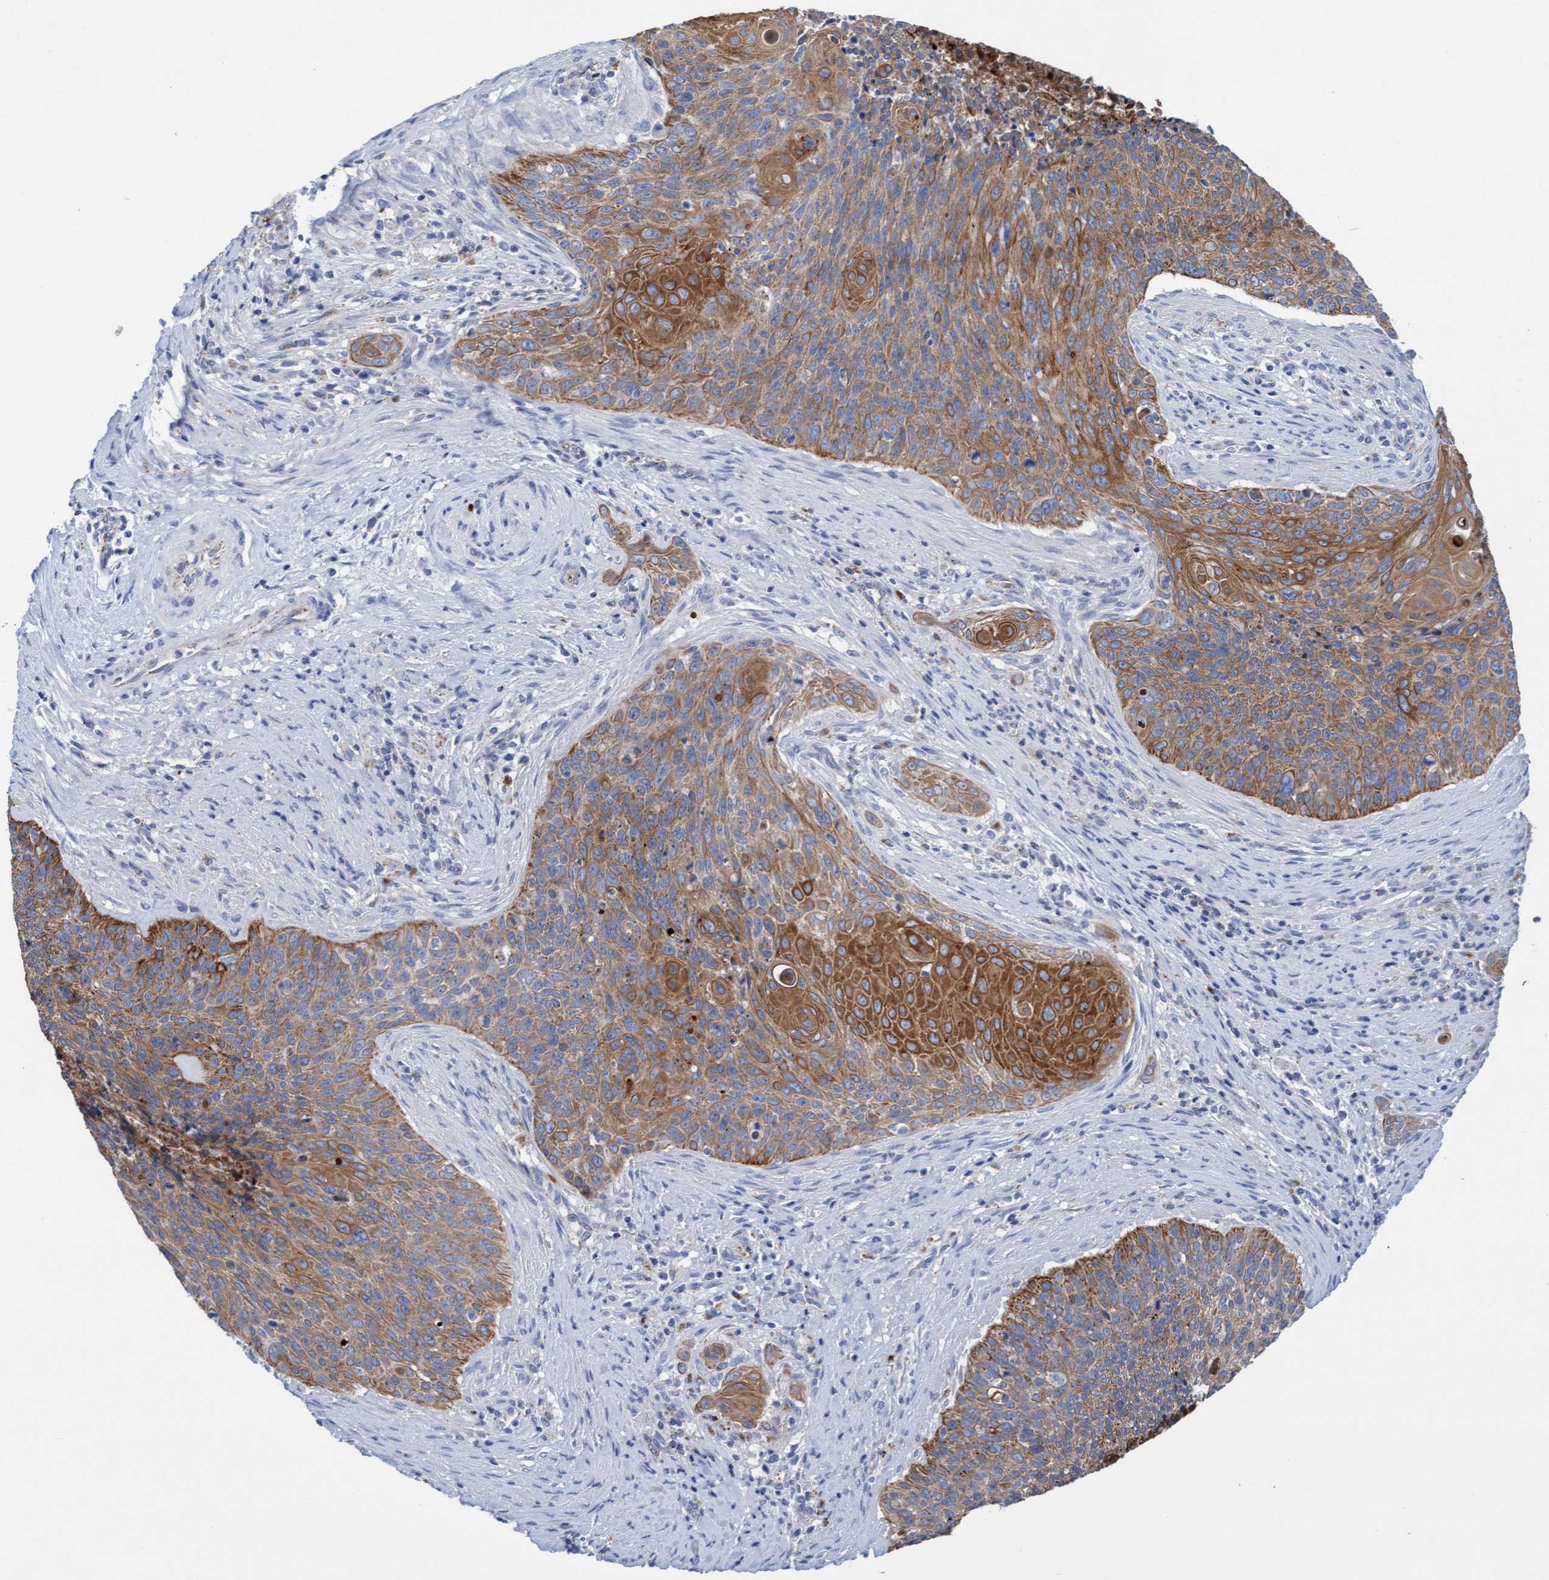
{"staining": {"intensity": "moderate", "quantity": ">75%", "location": "cytoplasmic/membranous"}, "tissue": "cervical cancer", "cell_type": "Tumor cells", "image_type": "cancer", "snomed": [{"axis": "morphology", "description": "Squamous cell carcinoma, NOS"}, {"axis": "topography", "description": "Cervix"}], "caption": "A micrograph of human cervical cancer stained for a protein demonstrates moderate cytoplasmic/membranous brown staining in tumor cells. (IHC, brightfield microscopy, high magnification).", "gene": "SGSH", "patient": {"sex": "female", "age": 55}}